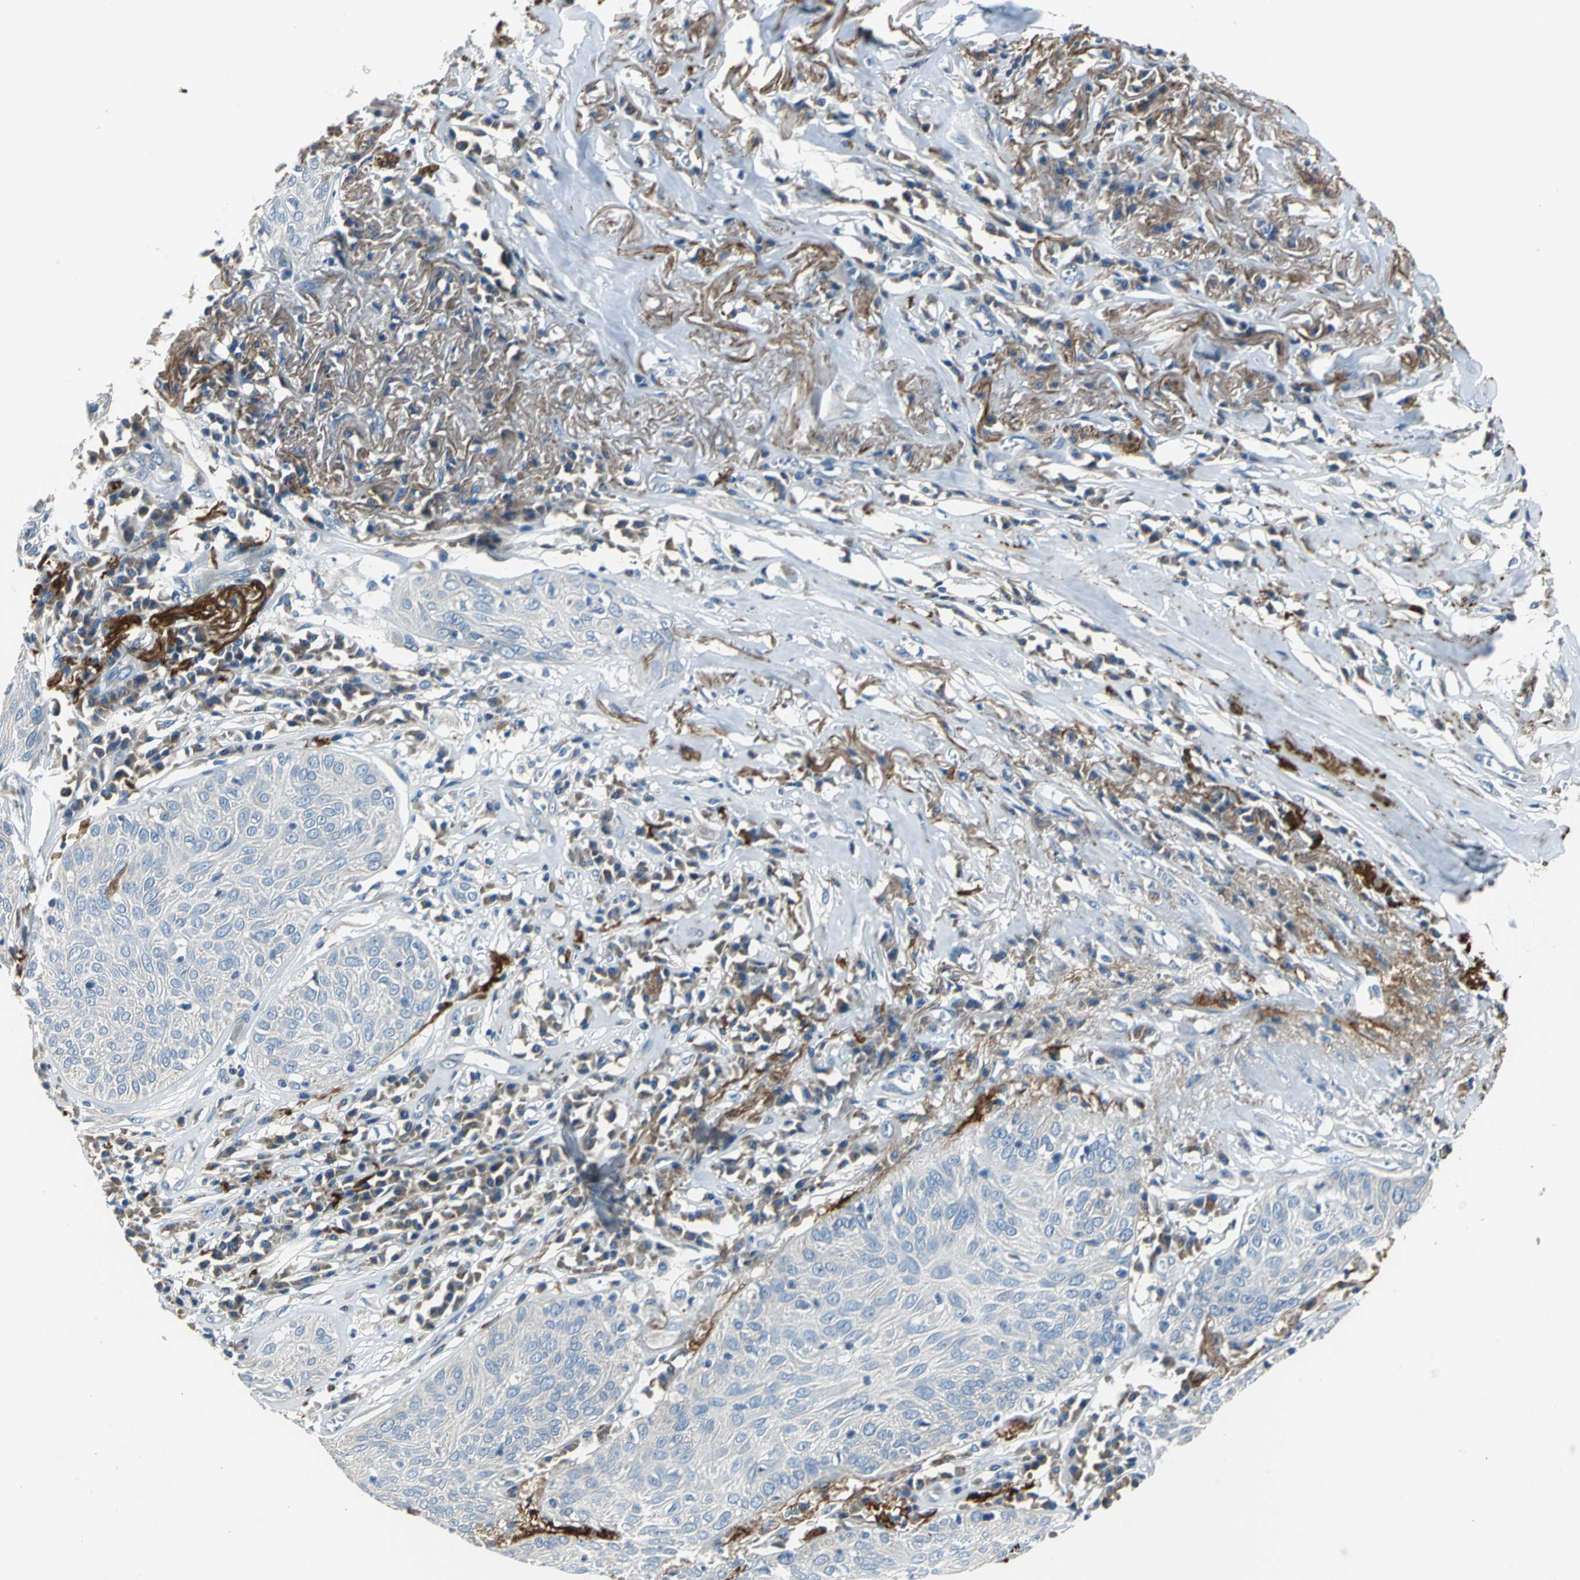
{"staining": {"intensity": "negative", "quantity": "none", "location": "none"}, "tissue": "skin cancer", "cell_type": "Tumor cells", "image_type": "cancer", "snomed": [{"axis": "morphology", "description": "Squamous cell carcinoma, NOS"}, {"axis": "topography", "description": "Skin"}], "caption": "Immunohistochemical staining of skin cancer (squamous cell carcinoma) shows no significant positivity in tumor cells. (DAB immunohistochemistry visualized using brightfield microscopy, high magnification).", "gene": "SLC16A7", "patient": {"sex": "male", "age": 65}}